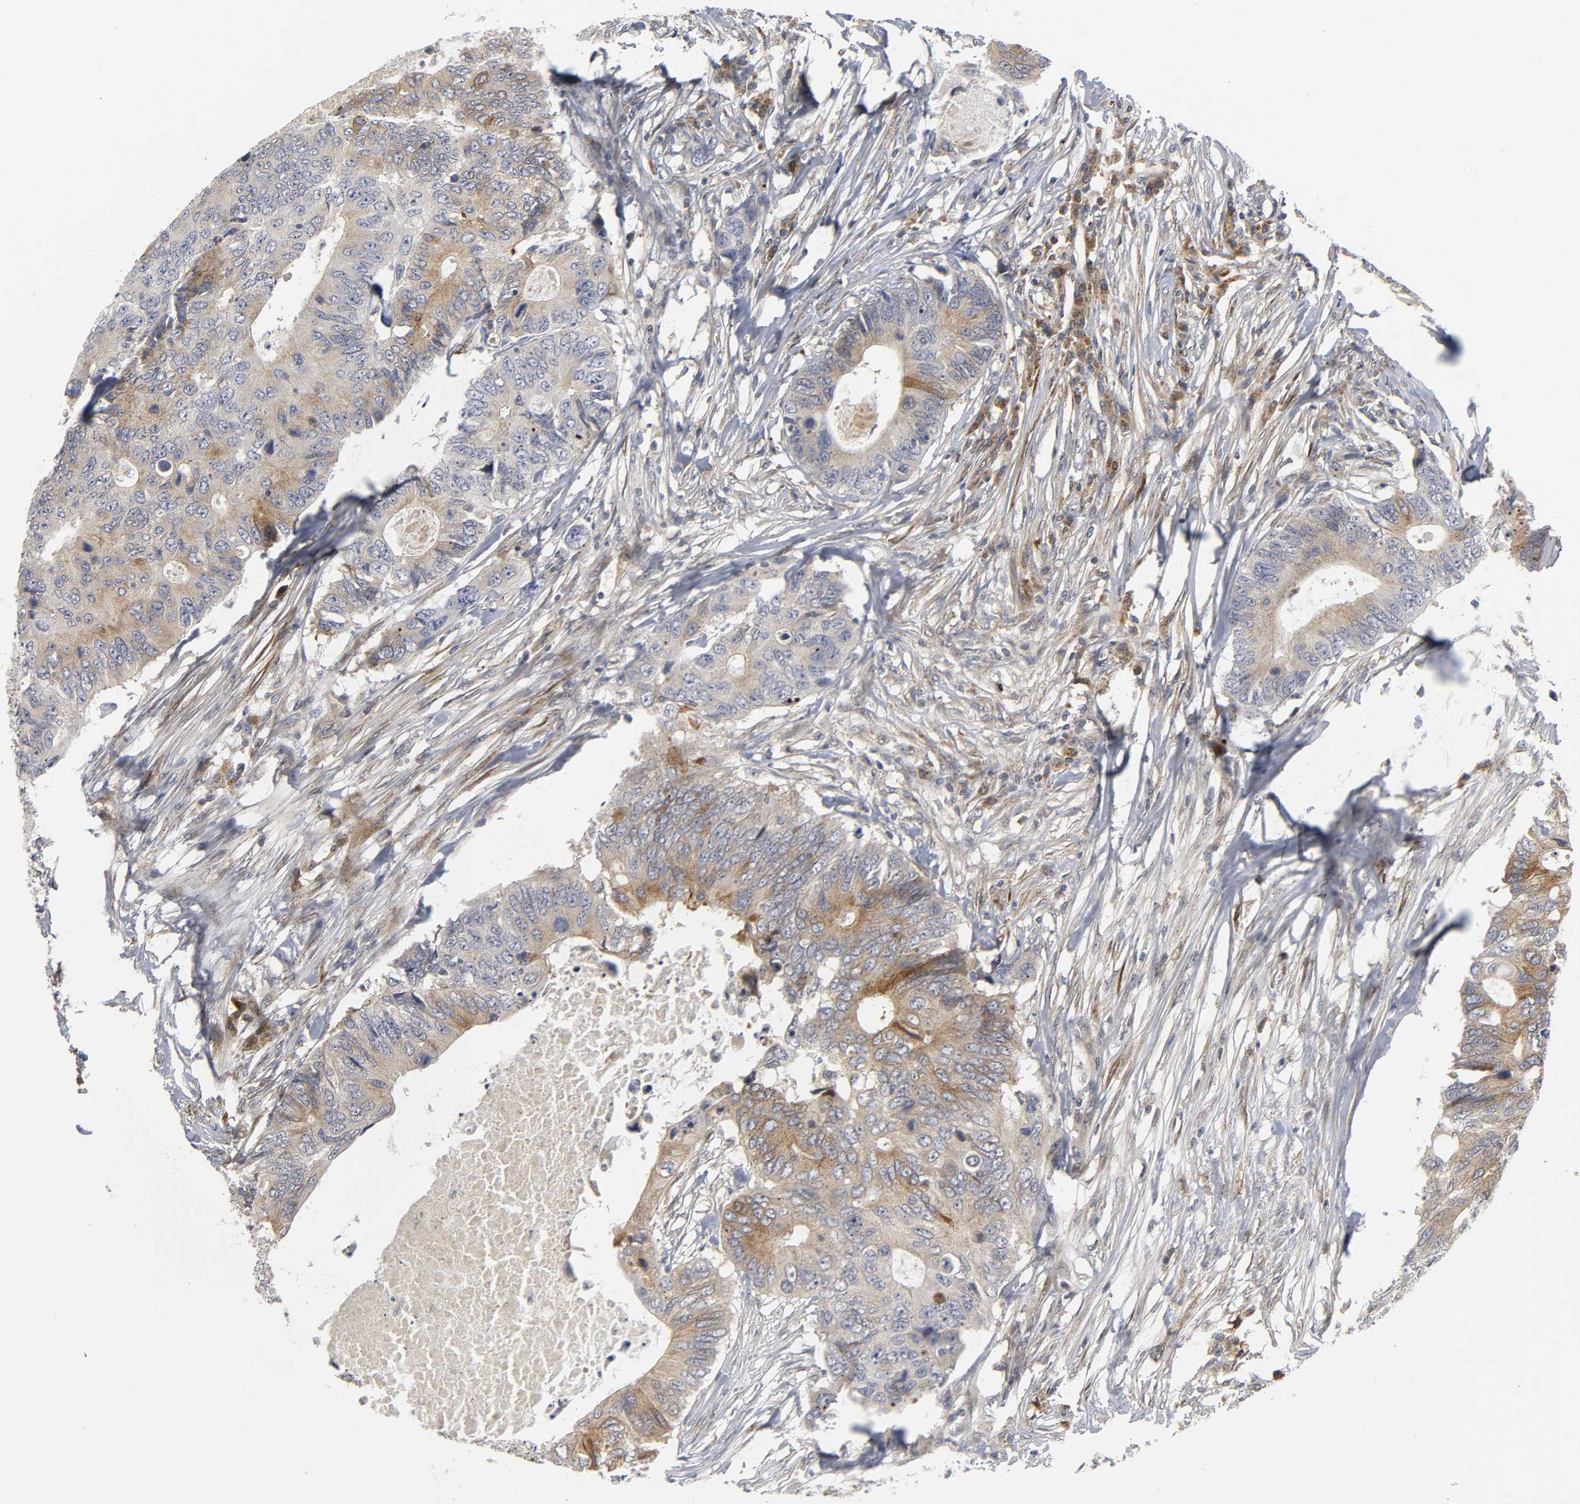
{"staining": {"intensity": "moderate", "quantity": "25%-75%", "location": "cytoplasmic/membranous"}, "tissue": "colorectal cancer", "cell_type": "Tumor cells", "image_type": "cancer", "snomed": [{"axis": "morphology", "description": "Adenocarcinoma, NOS"}, {"axis": "topography", "description": "Colon"}], "caption": "Human colorectal cancer stained with a protein marker demonstrates moderate staining in tumor cells.", "gene": "ASB6", "patient": {"sex": "male", "age": 71}}